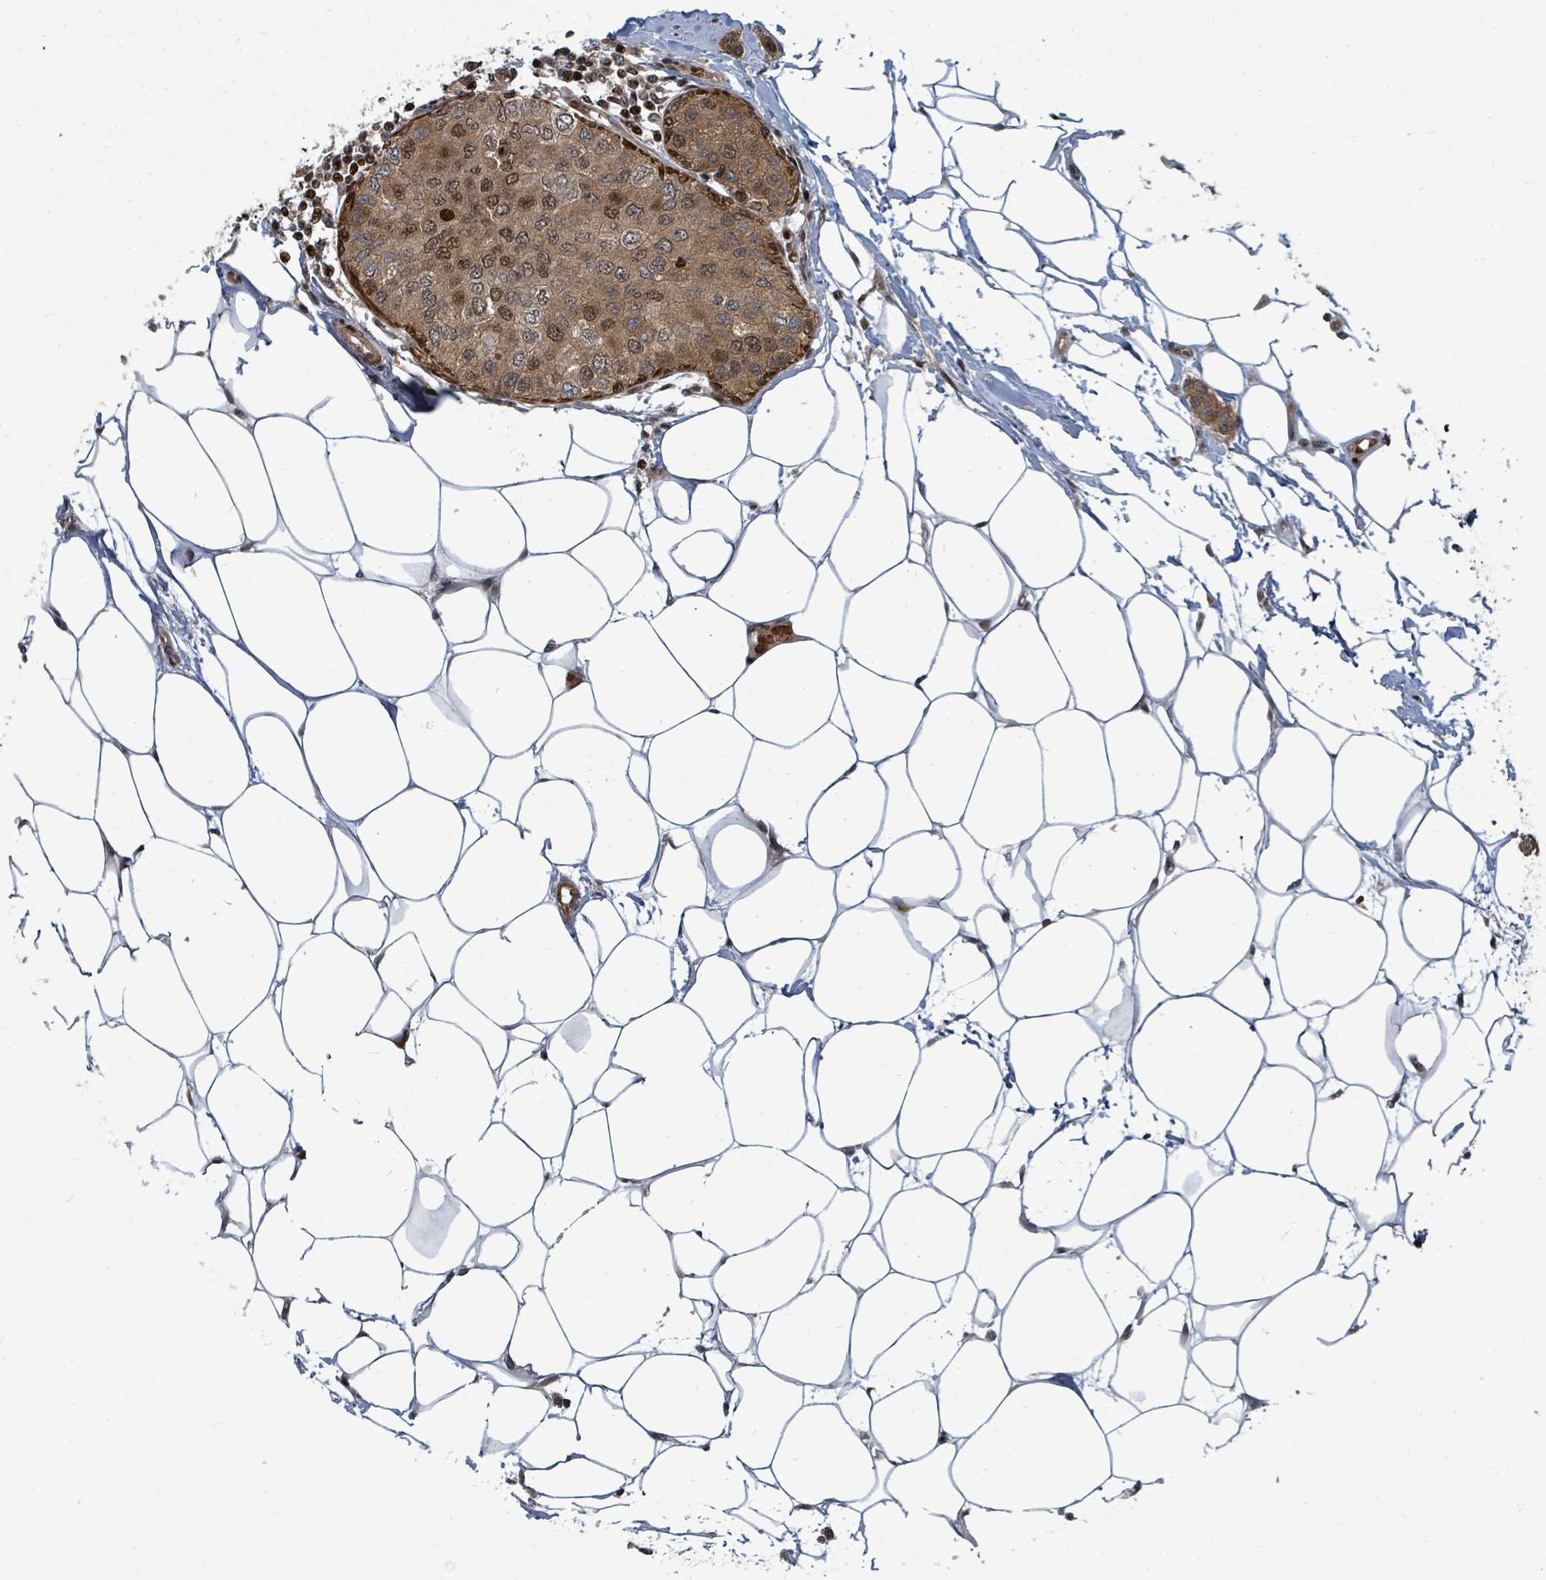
{"staining": {"intensity": "moderate", "quantity": ">75%", "location": "cytoplasmic/membranous,nuclear"}, "tissue": "breast cancer", "cell_type": "Tumor cells", "image_type": "cancer", "snomed": [{"axis": "morphology", "description": "Duct carcinoma"}, {"axis": "topography", "description": "Breast"}], "caption": "Protein staining of breast cancer (invasive ductal carcinoma) tissue demonstrates moderate cytoplasmic/membranous and nuclear positivity in approximately >75% of tumor cells. The staining is performed using DAB brown chromogen to label protein expression. The nuclei are counter-stained blue using hematoxylin.", "gene": "TRDMT1", "patient": {"sex": "female", "age": 72}}